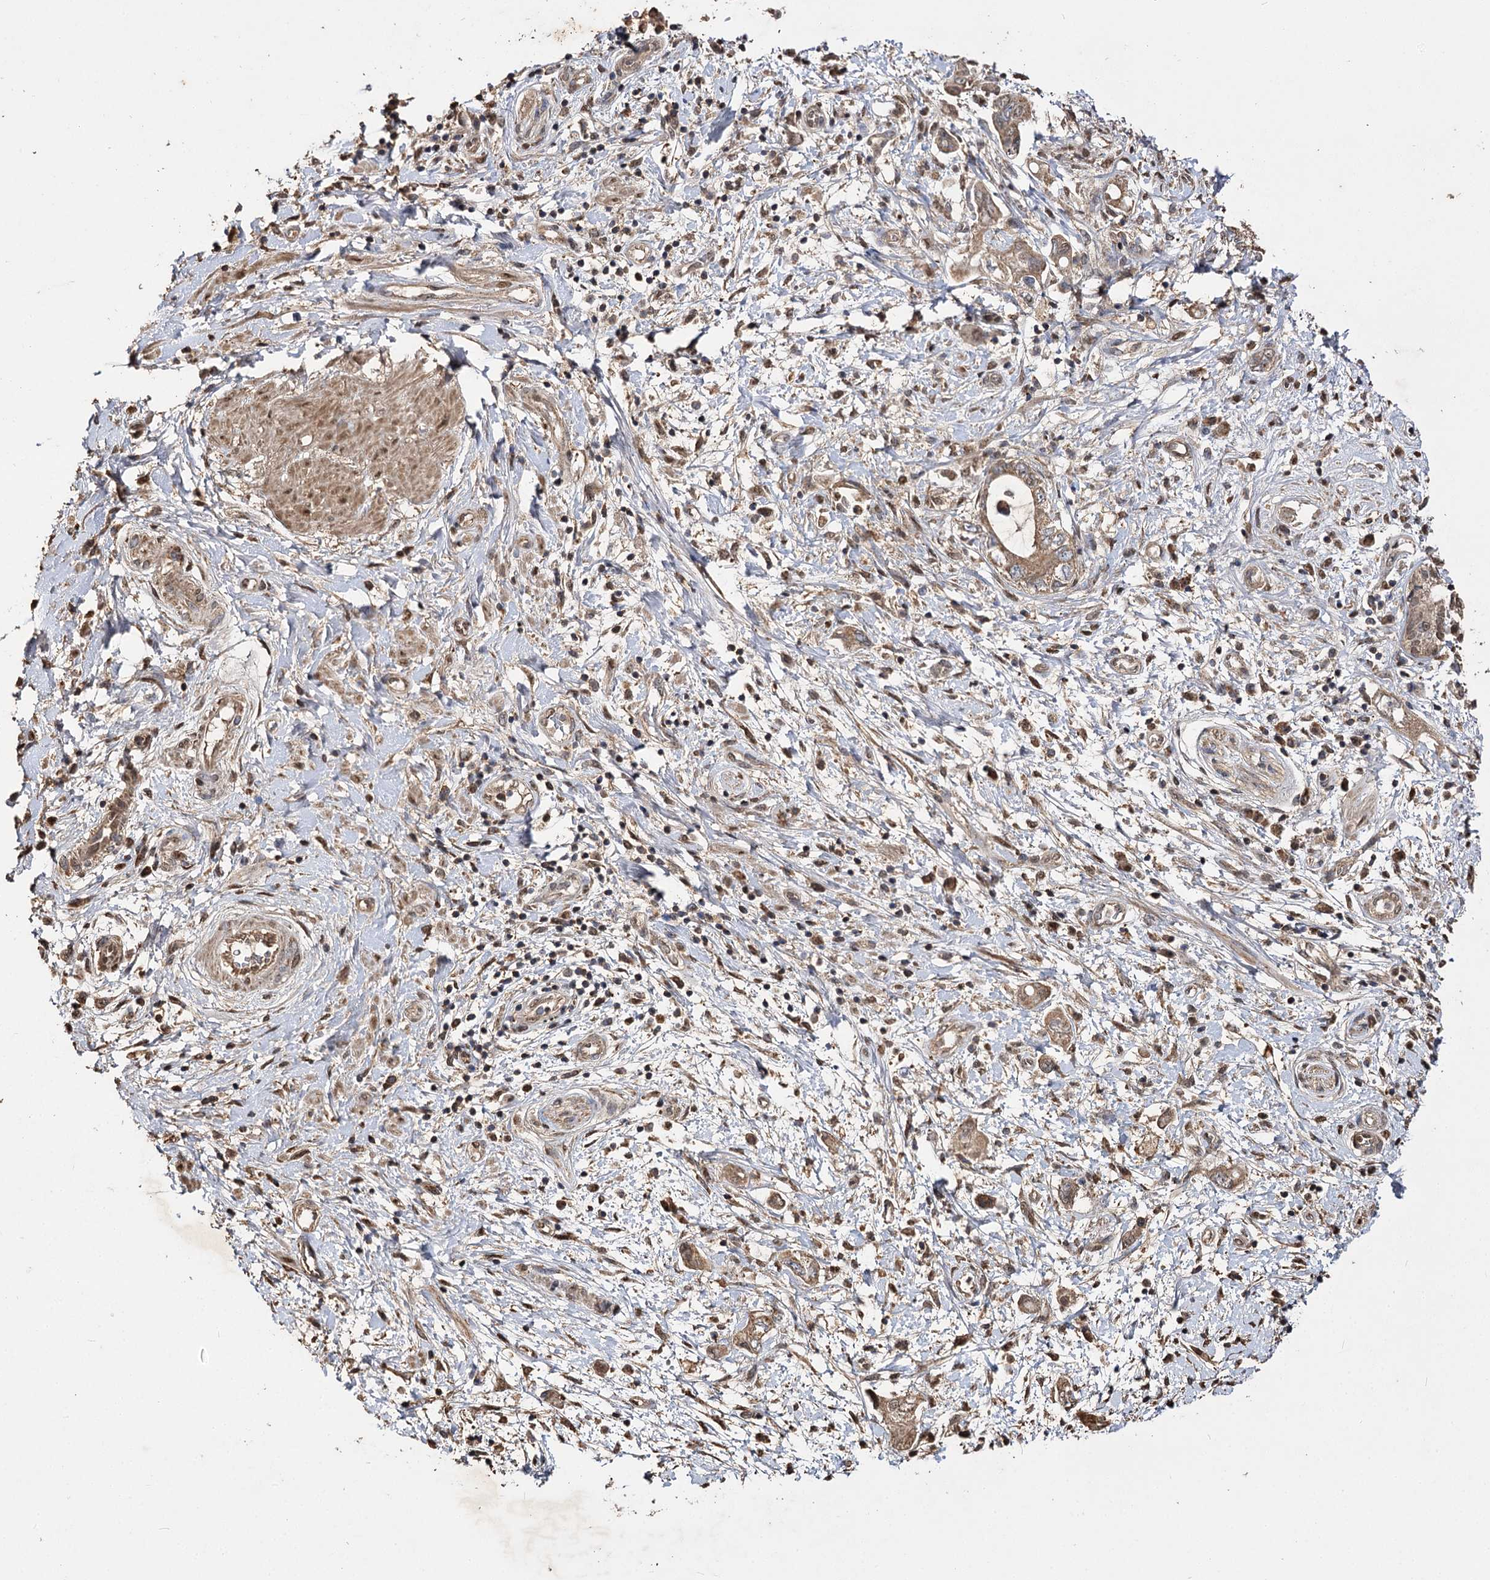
{"staining": {"intensity": "moderate", "quantity": ">75%", "location": "cytoplasmic/membranous"}, "tissue": "pancreatic cancer", "cell_type": "Tumor cells", "image_type": "cancer", "snomed": [{"axis": "morphology", "description": "Adenocarcinoma, NOS"}, {"axis": "topography", "description": "Pancreas"}], "caption": "Pancreatic adenocarcinoma tissue exhibits moderate cytoplasmic/membranous positivity in about >75% of tumor cells, visualized by immunohistochemistry.", "gene": "ARL13A", "patient": {"sex": "female", "age": 73}}